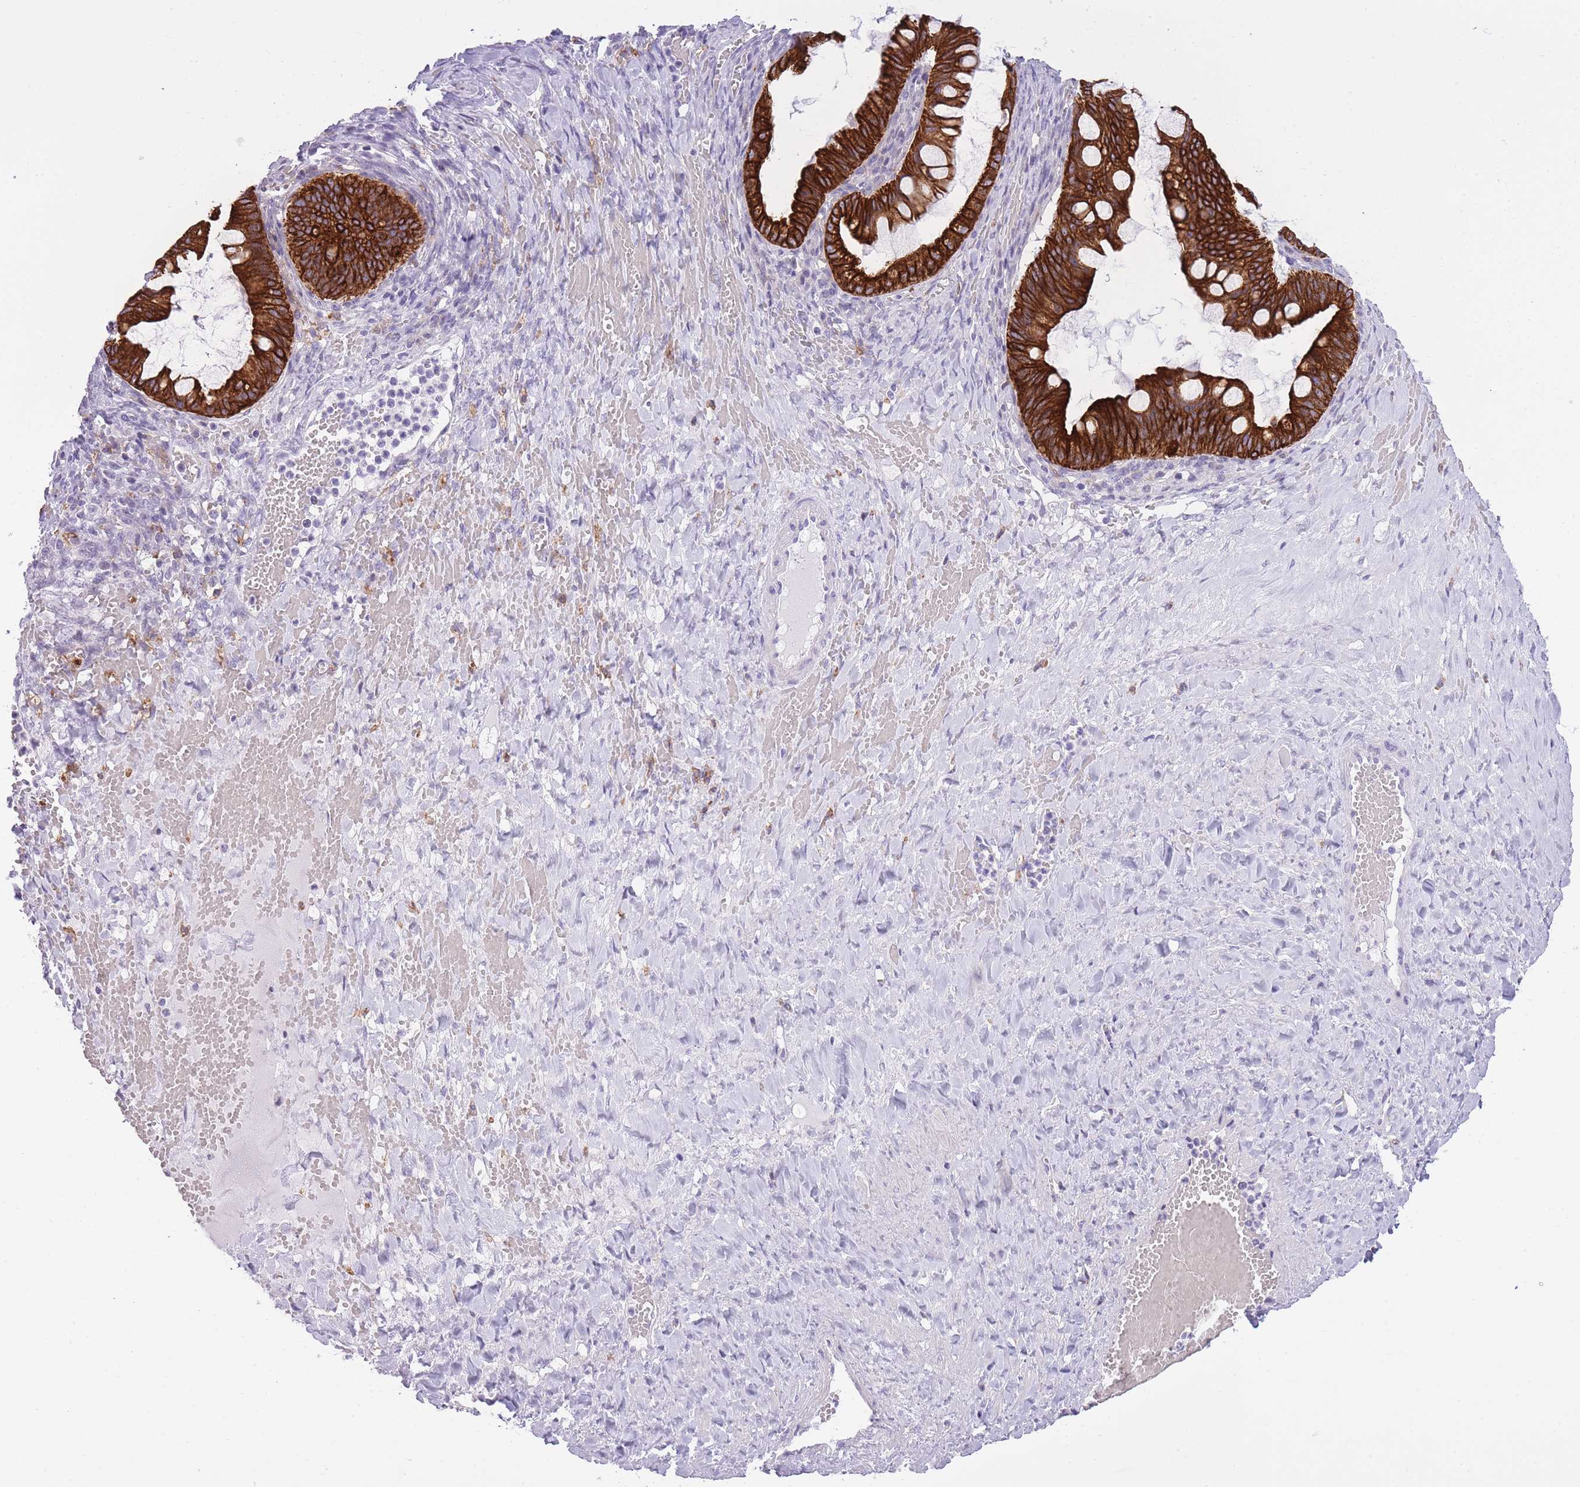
{"staining": {"intensity": "strong", "quantity": ">75%", "location": "cytoplasmic/membranous"}, "tissue": "ovarian cancer", "cell_type": "Tumor cells", "image_type": "cancer", "snomed": [{"axis": "morphology", "description": "Cystadenocarcinoma, mucinous, NOS"}, {"axis": "topography", "description": "Ovary"}], "caption": "This is an image of IHC staining of ovarian cancer, which shows strong expression in the cytoplasmic/membranous of tumor cells.", "gene": "RADX", "patient": {"sex": "female", "age": 73}}